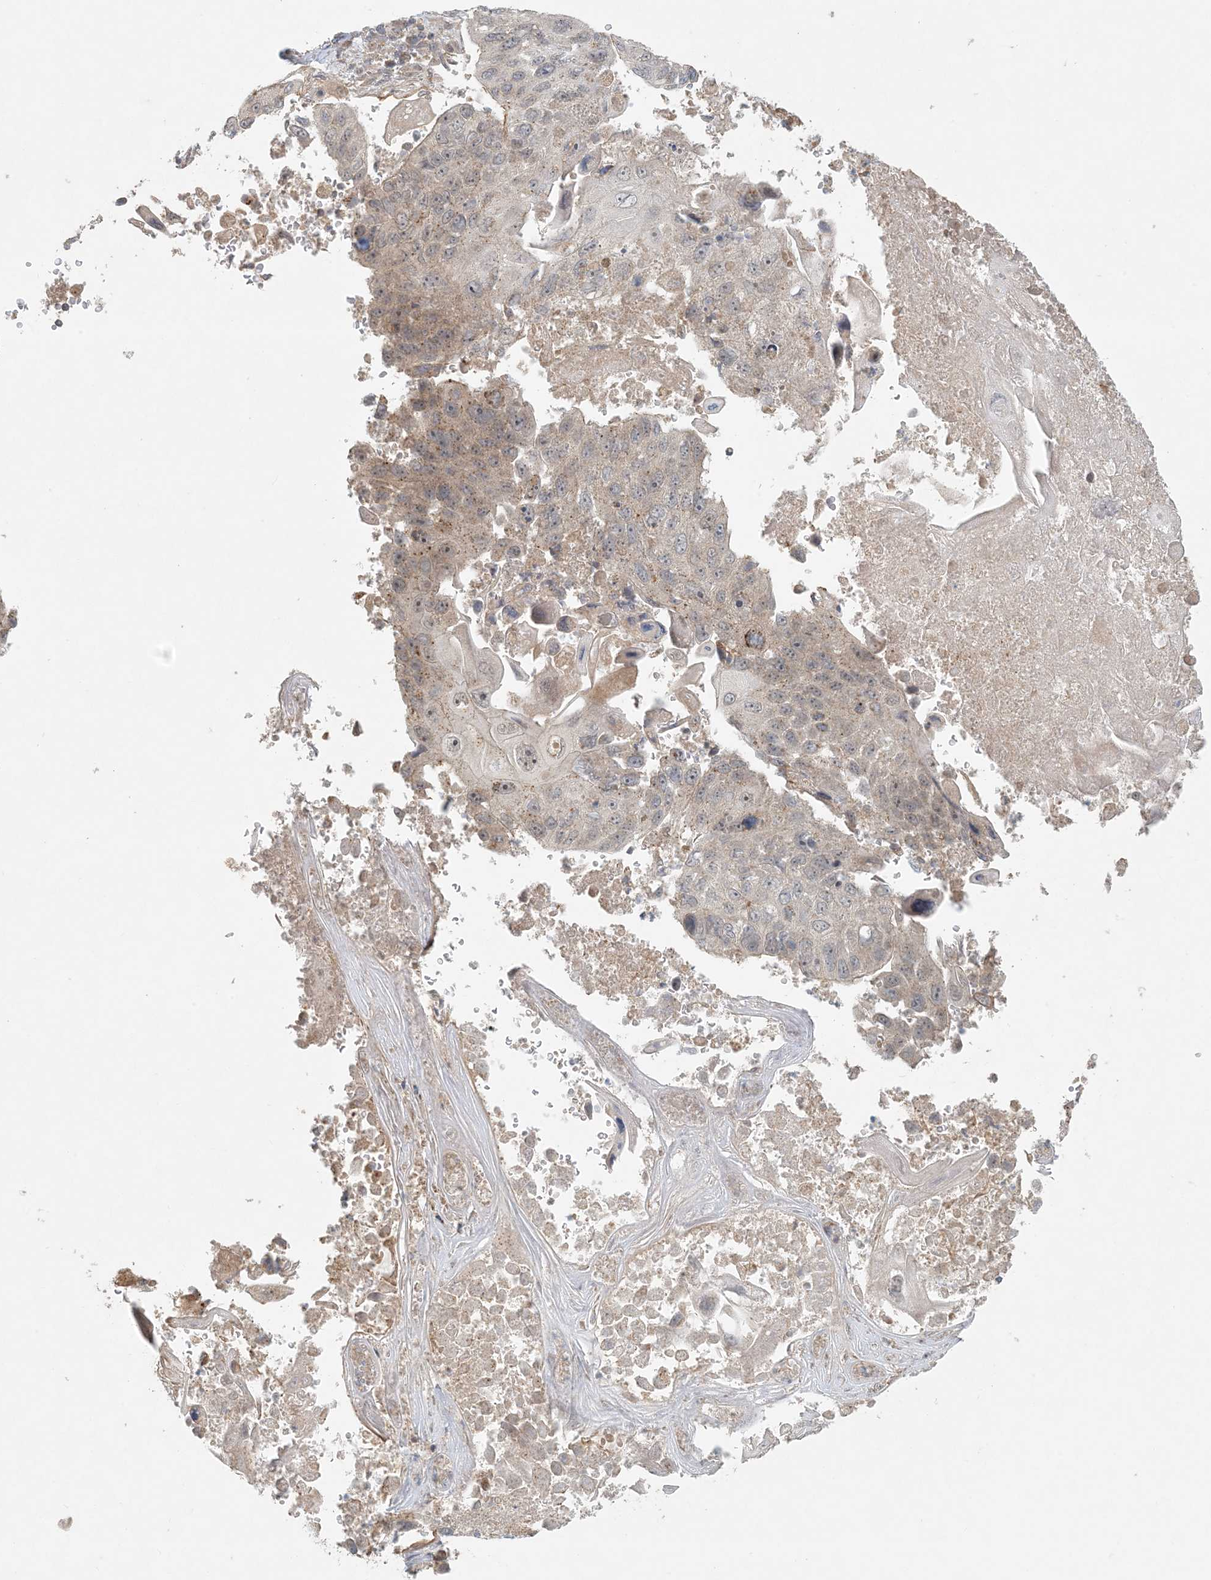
{"staining": {"intensity": "negative", "quantity": "none", "location": "none"}, "tissue": "lung cancer", "cell_type": "Tumor cells", "image_type": "cancer", "snomed": [{"axis": "morphology", "description": "Squamous cell carcinoma, NOS"}, {"axis": "topography", "description": "Lung"}], "caption": "Image shows no protein expression in tumor cells of lung cancer (squamous cell carcinoma) tissue.", "gene": "OBI1", "patient": {"sex": "male", "age": 61}}